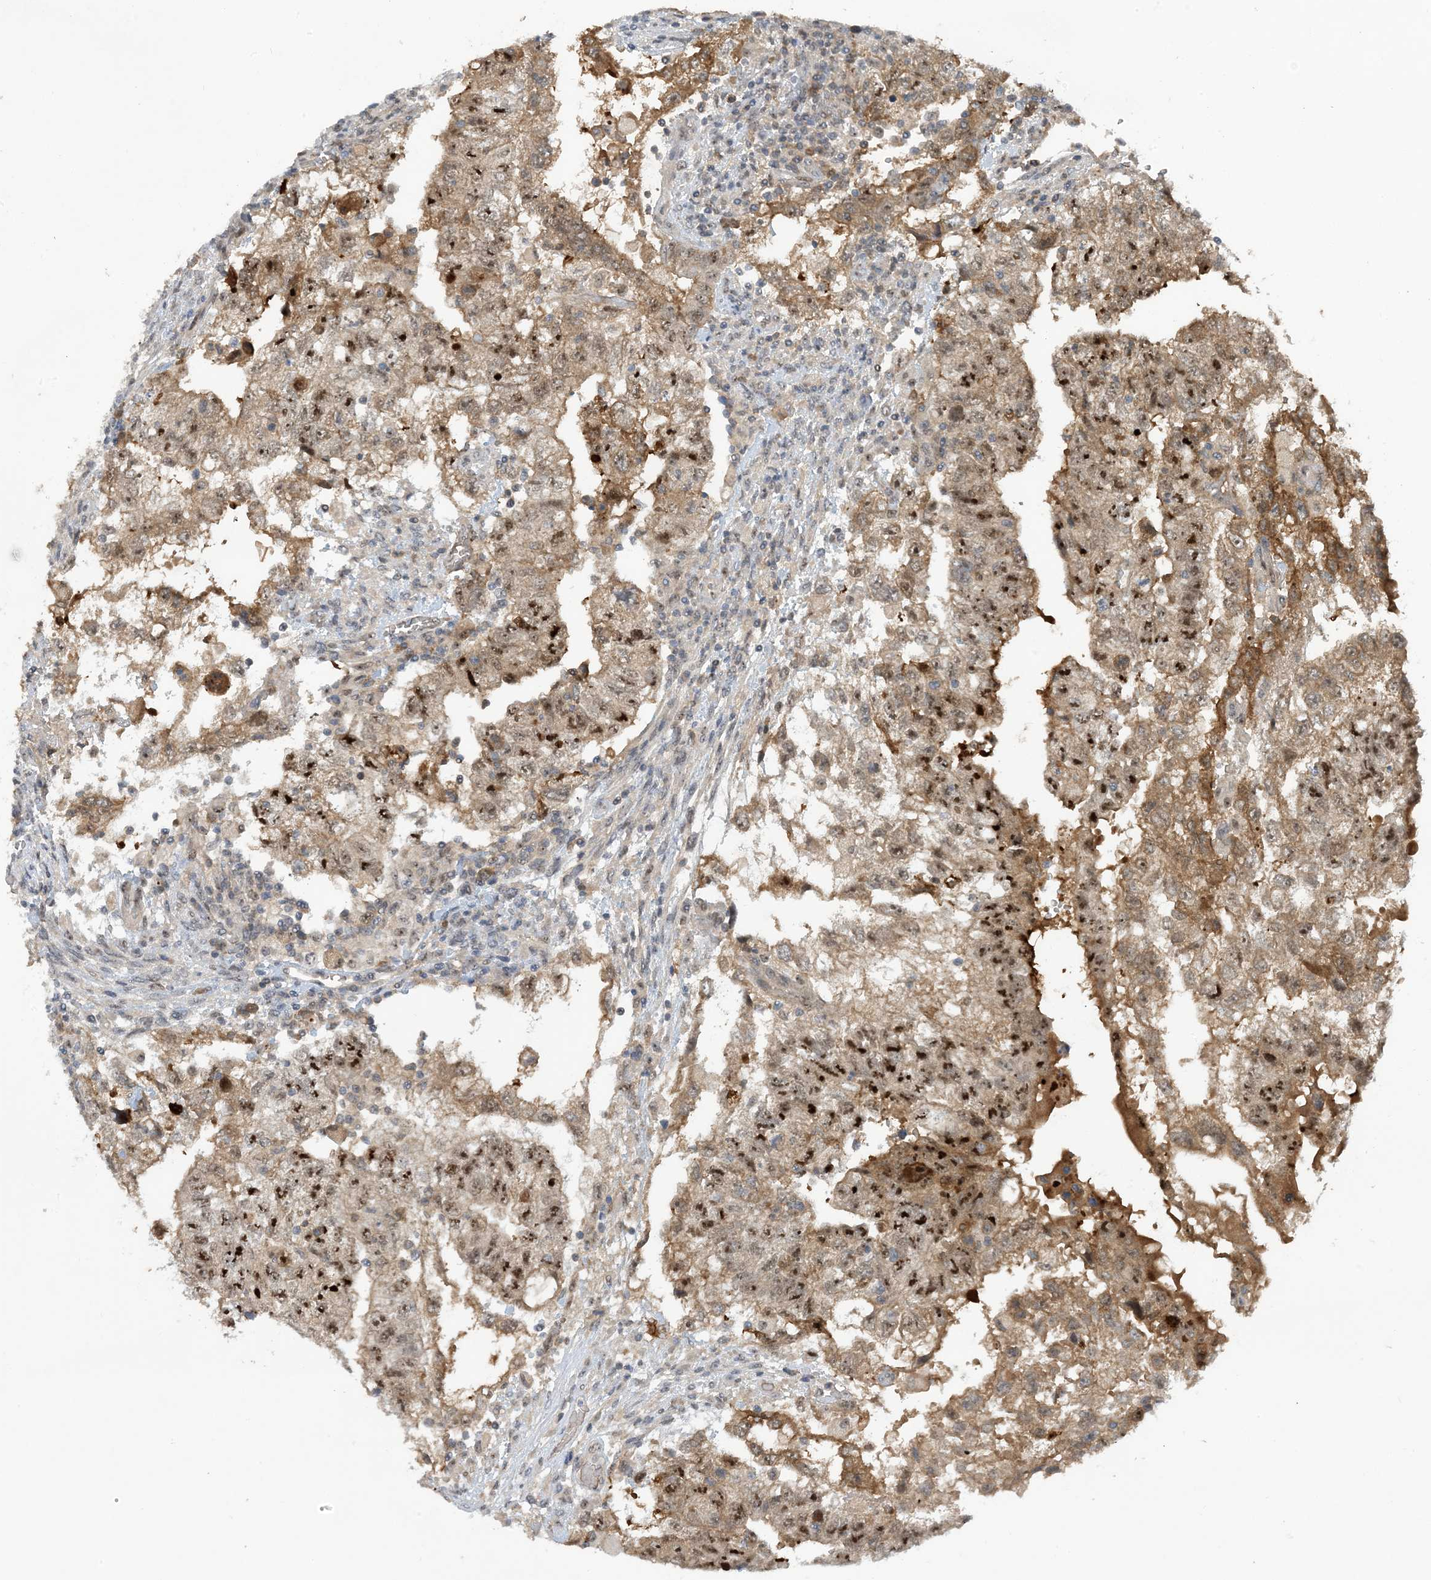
{"staining": {"intensity": "strong", "quantity": ">75%", "location": "nuclear"}, "tissue": "testis cancer", "cell_type": "Tumor cells", "image_type": "cancer", "snomed": [{"axis": "morphology", "description": "Carcinoma, Embryonal, NOS"}, {"axis": "topography", "description": "Testis"}], "caption": "Tumor cells display high levels of strong nuclear positivity in approximately >75% of cells in testis embryonal carcinoma. The protein is stained brown, and the nuclei are stained in blue (DAB (3,3'-diaminobenzidine) IHC with brightfield microscopy, high magnification).", "gene": "UBE2E1", "patient": {"sex": "male", "age": 36}}